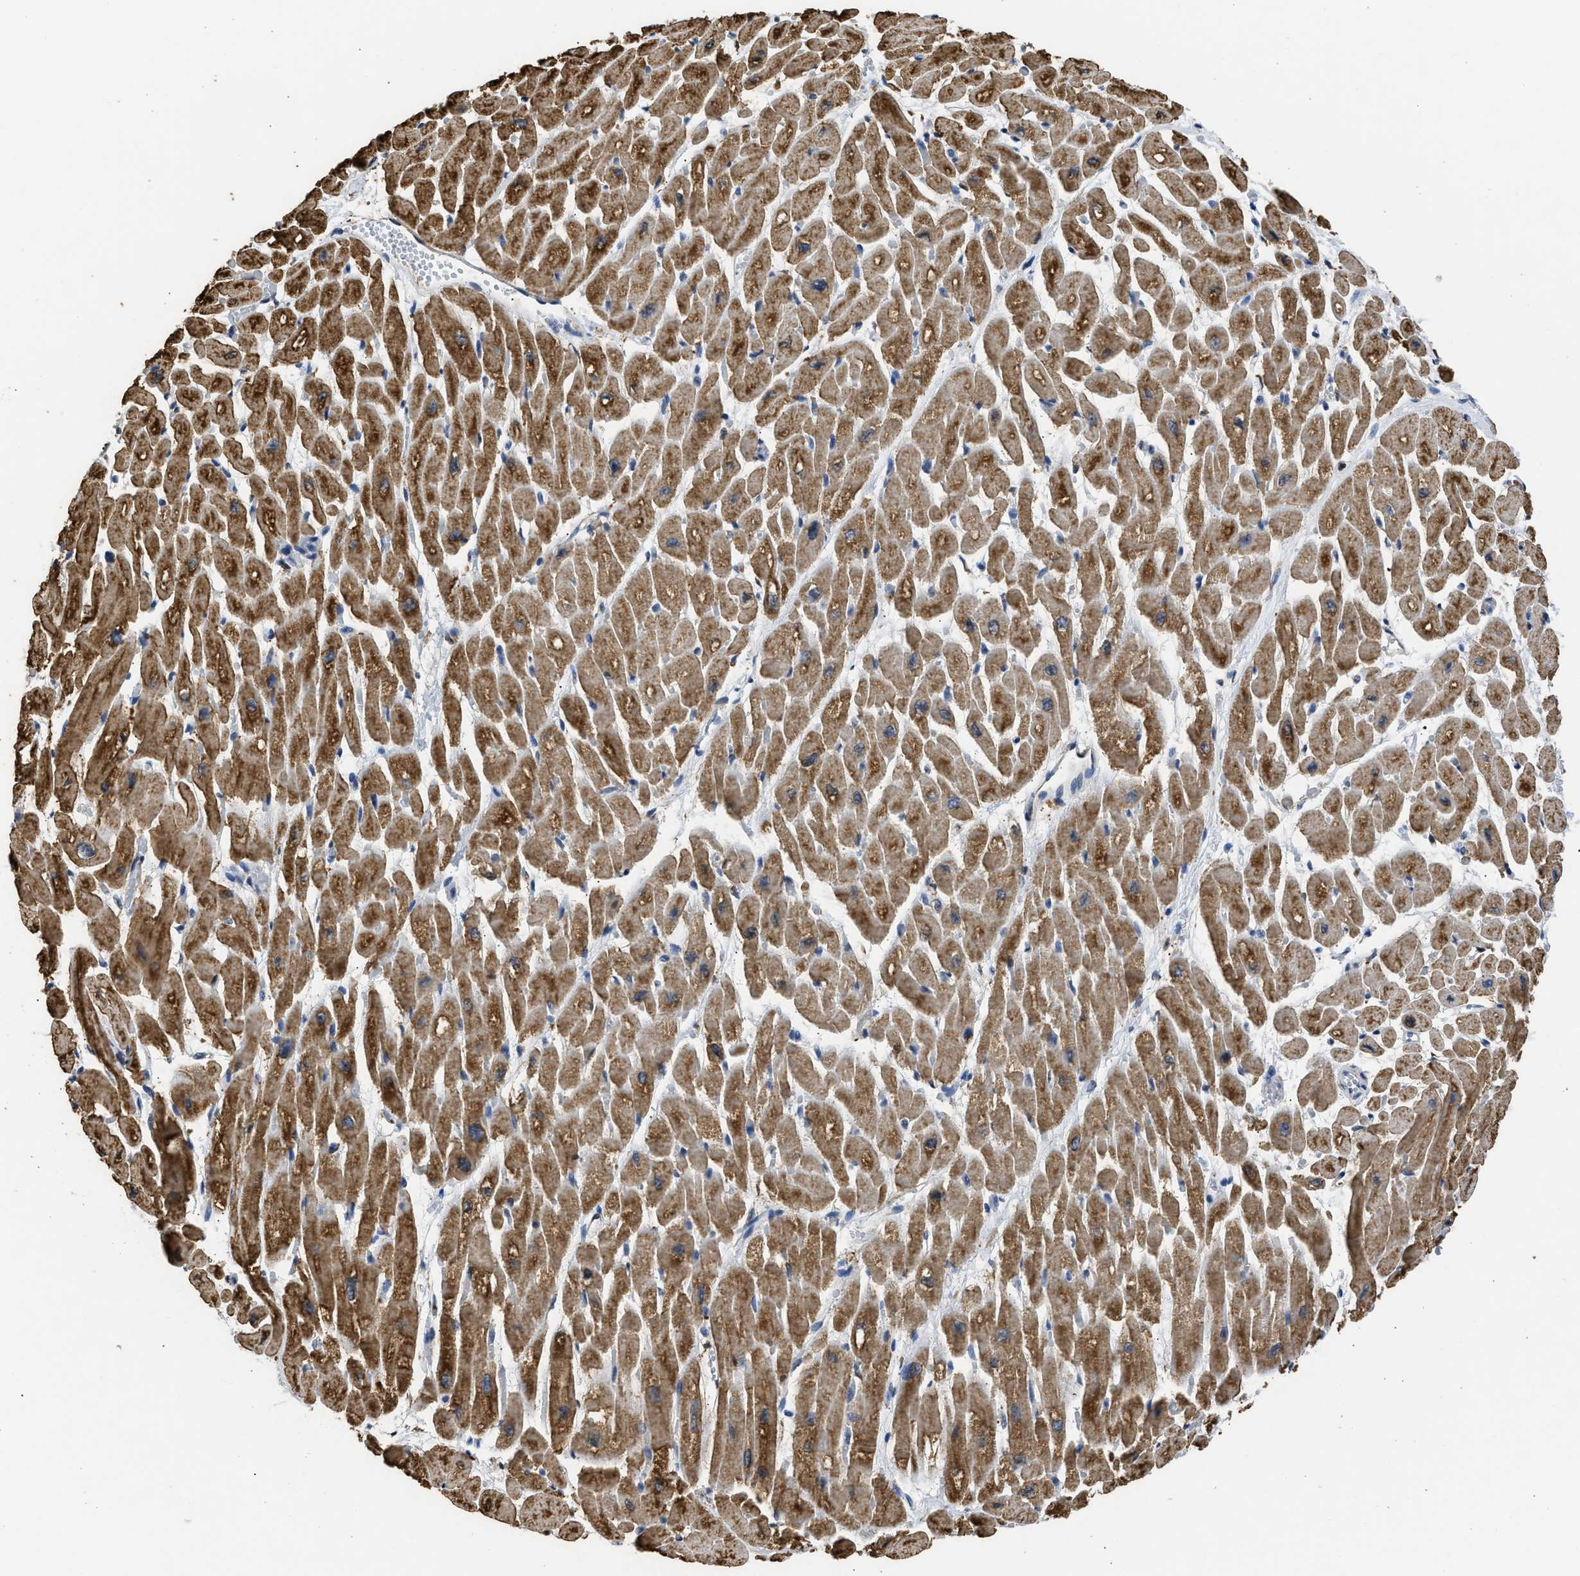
{"staining": {"intensity": "moderate", "quantity": ">75%", "location": "cytoplasmic/membranous"}, "tissue": "heart muscle", "cell_type": "Cardiomyocytes", "image_type": "normal", "snomed": [{"axis": "morphology", "description": "Normal tissue, NOS"}, {"axis": "topography", "description": "Heart"}], "caption": "Heart muscle stained for a protein (brown) reveals moderate cytoplasmic/membranous positive staining in approximately >75% of cardiomyocytes.", "gene": "CYCS", "patient": {"sex": "male", "age": 45}}